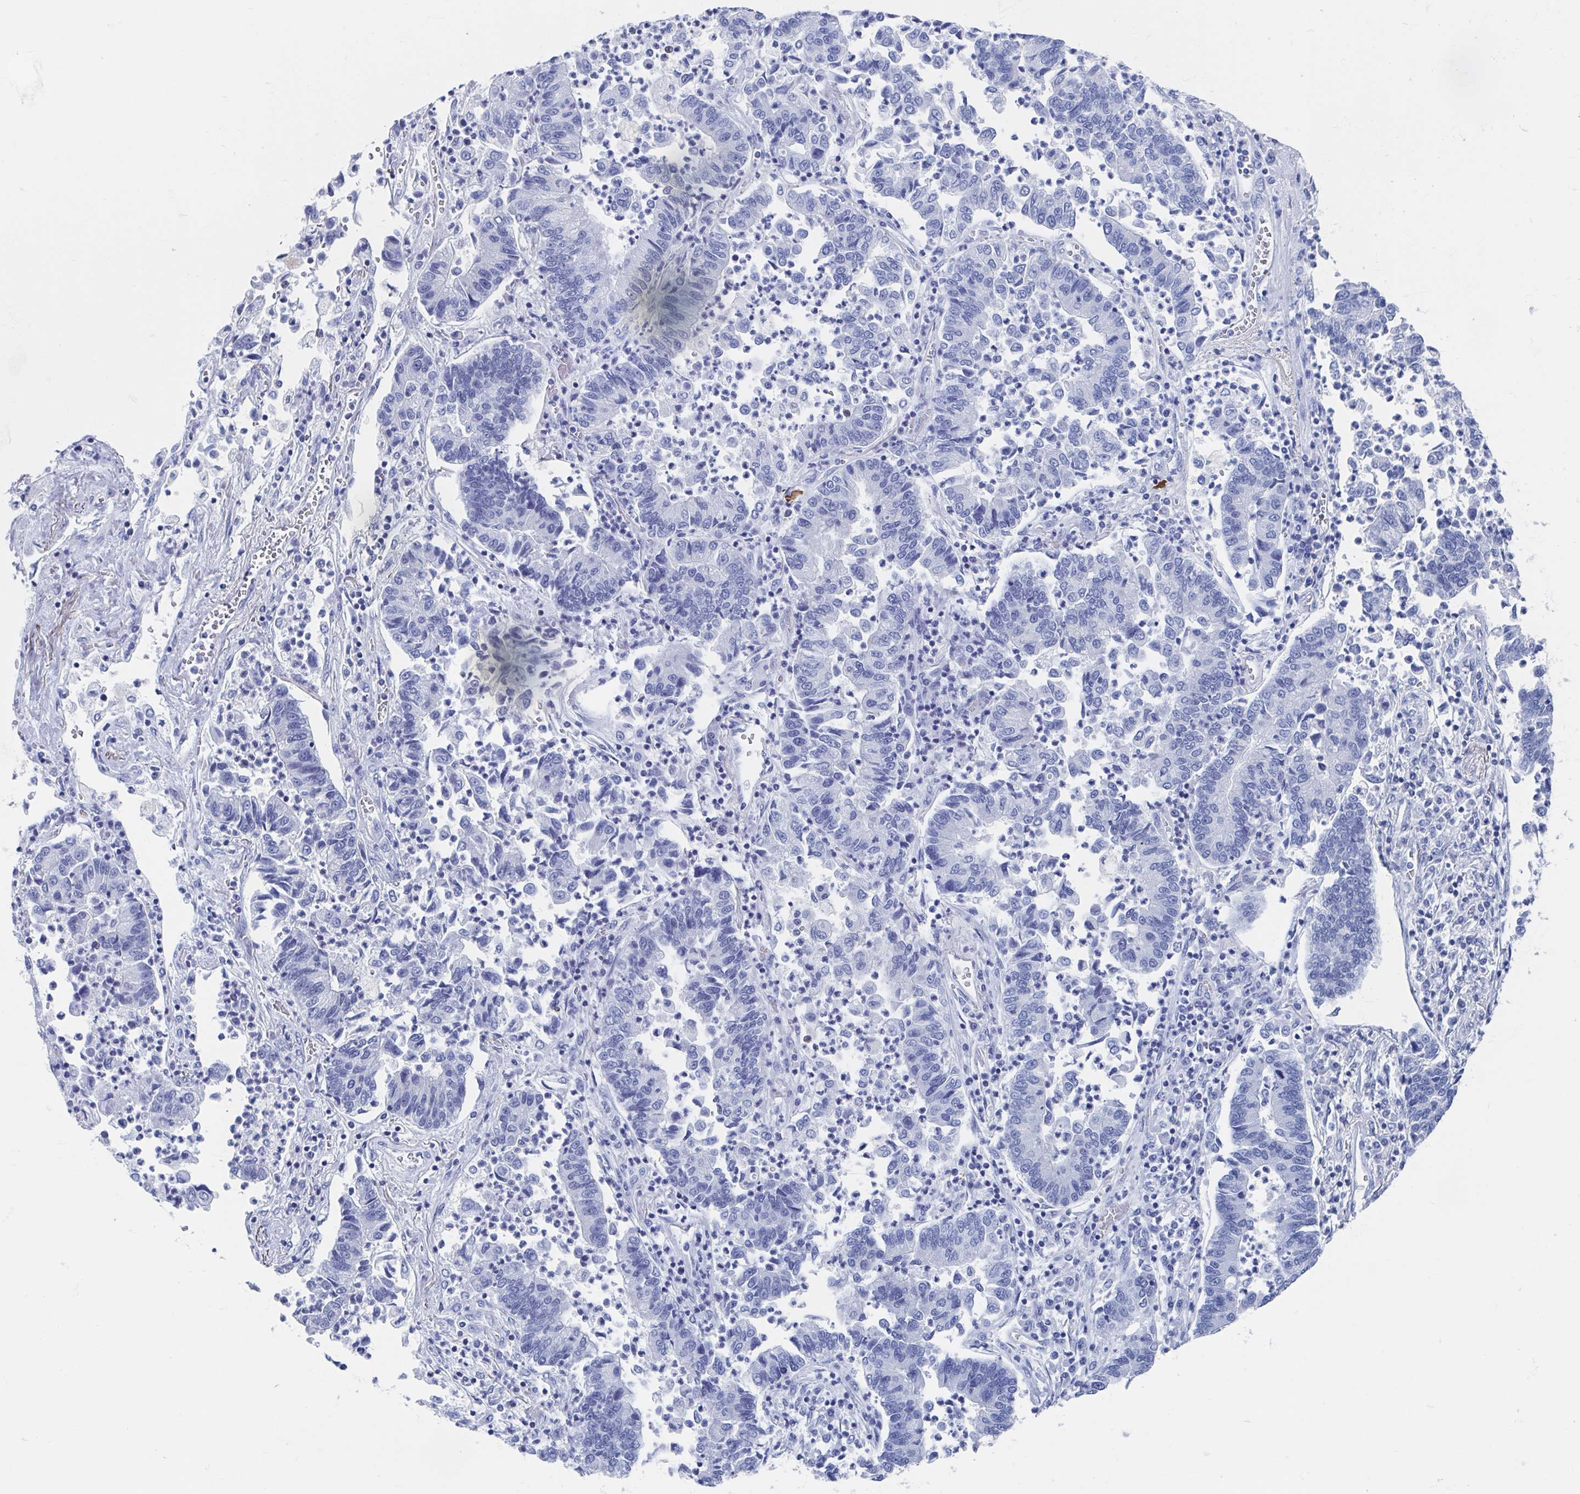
{"staining": {"intensity": "negative", "quantity": "none", "location": "none"}, "tissue": "lung cancer", "cell_type": "Tumor cells", "image_type": "cancer", "snomed": [{"axis": "morphology", "description": "Adenocarcinoma, NOS"}, {"axis": "topography", "description": "Lung"}], "caption": "High magnification brightfield microscopy of lung cancer stained with DAB (3,3'-diaminobenzidine) (brown) and counterstained with hematoxylin (blue): tumor cells show no significant staining.", "gene": "SHCBP1L", "patient": {"sex": "female", "age": 57}}